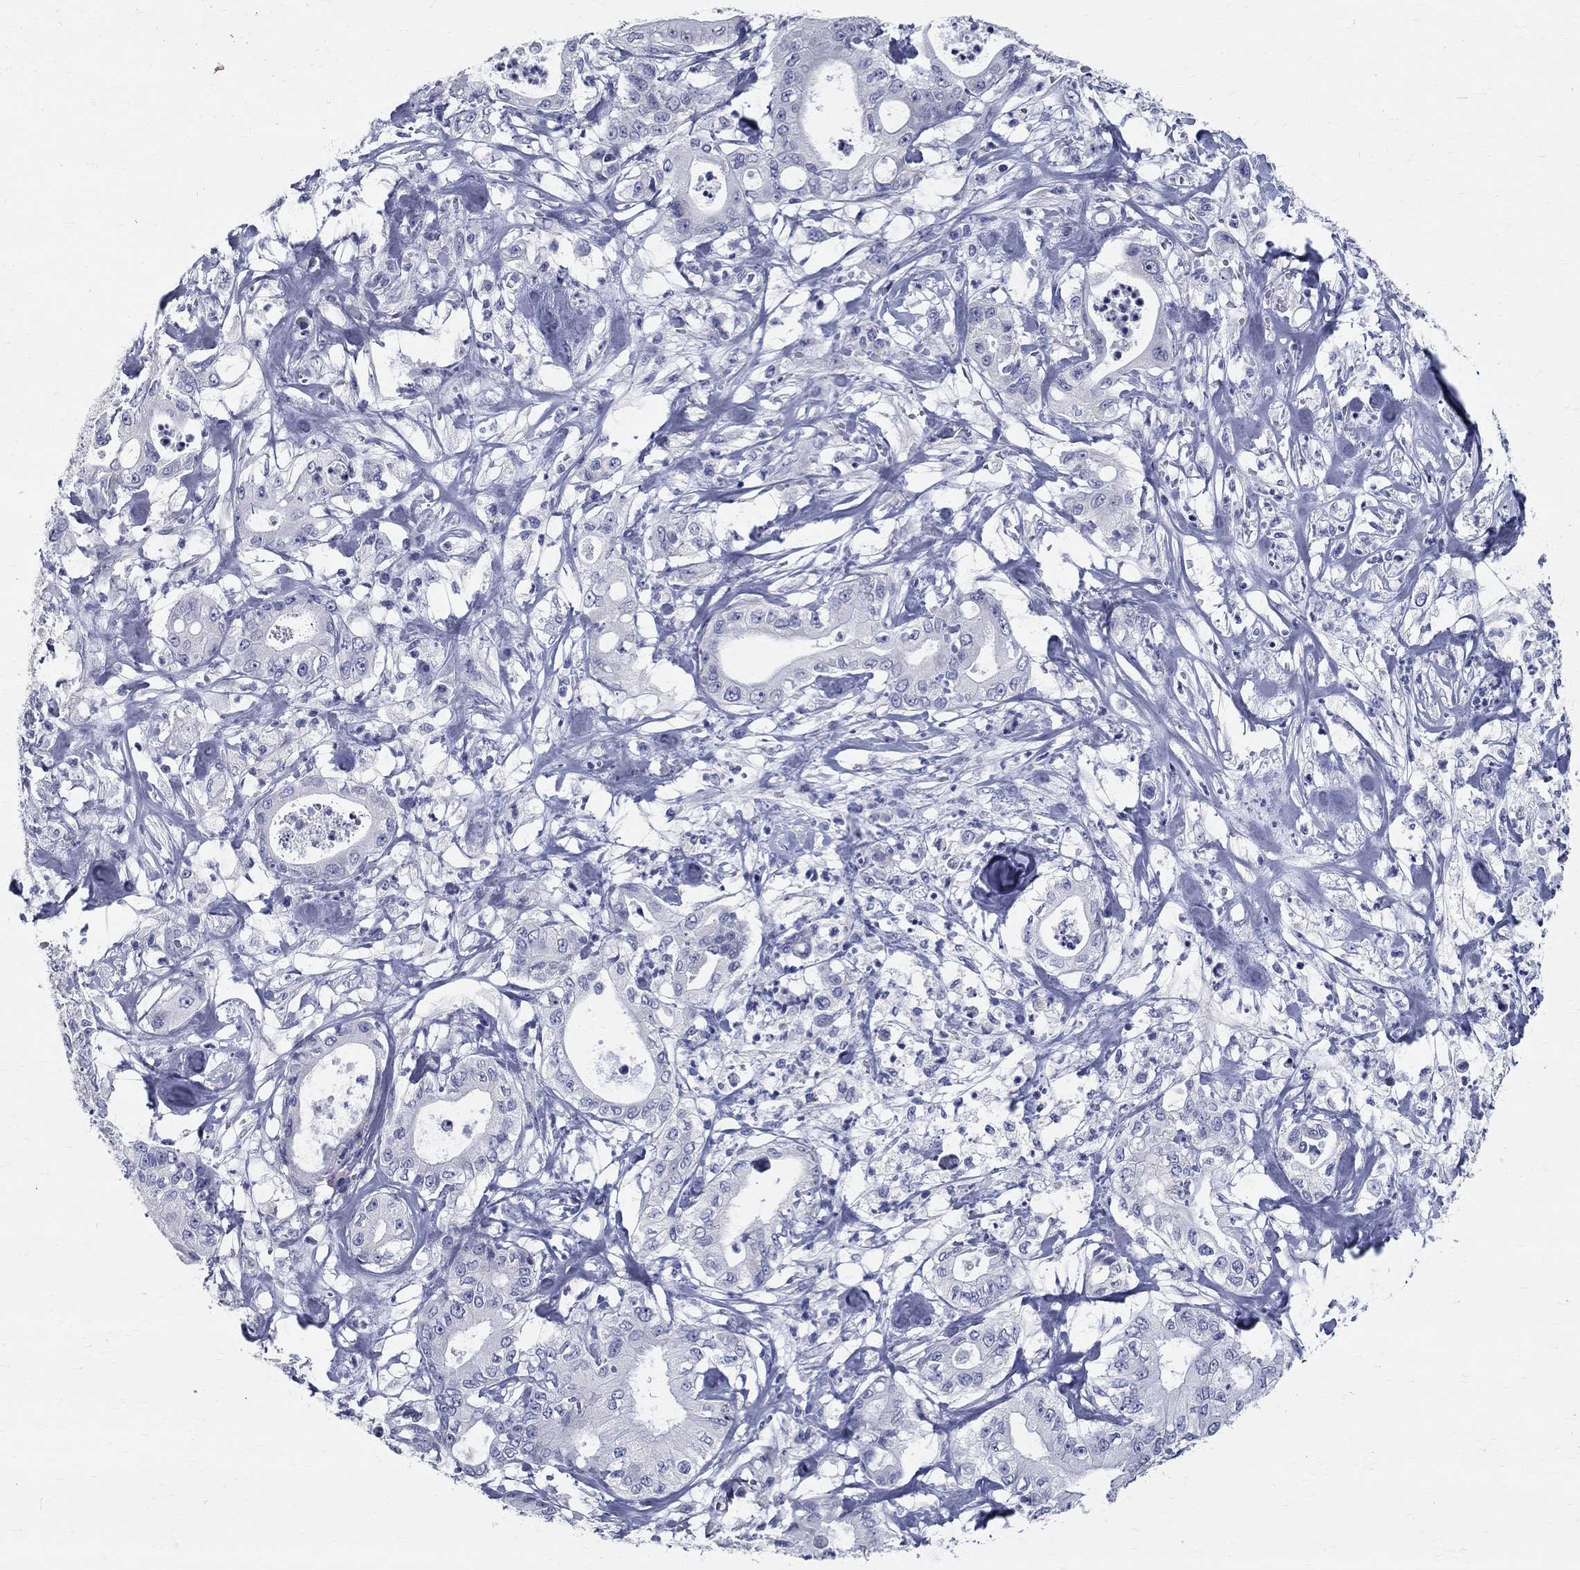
{"staining": {"intensity": "negative", "quantity": "none", "location": "none"}, "tissue": "pancreatic cancer", "cell_type": "Tumor cells", "image_type": "cancer", "snomed": [{"axis": "morphology", "description": "Adenocarcinoma, NOS"}, {"axis": "topography", "description": "Pancreas"}], "caption": "A histopathology image of human pancreatic adenocarcinoma is negative for staining in tumor cells.", "gene": "TGM4", "patient": {"sex": "male", "age": 71}}